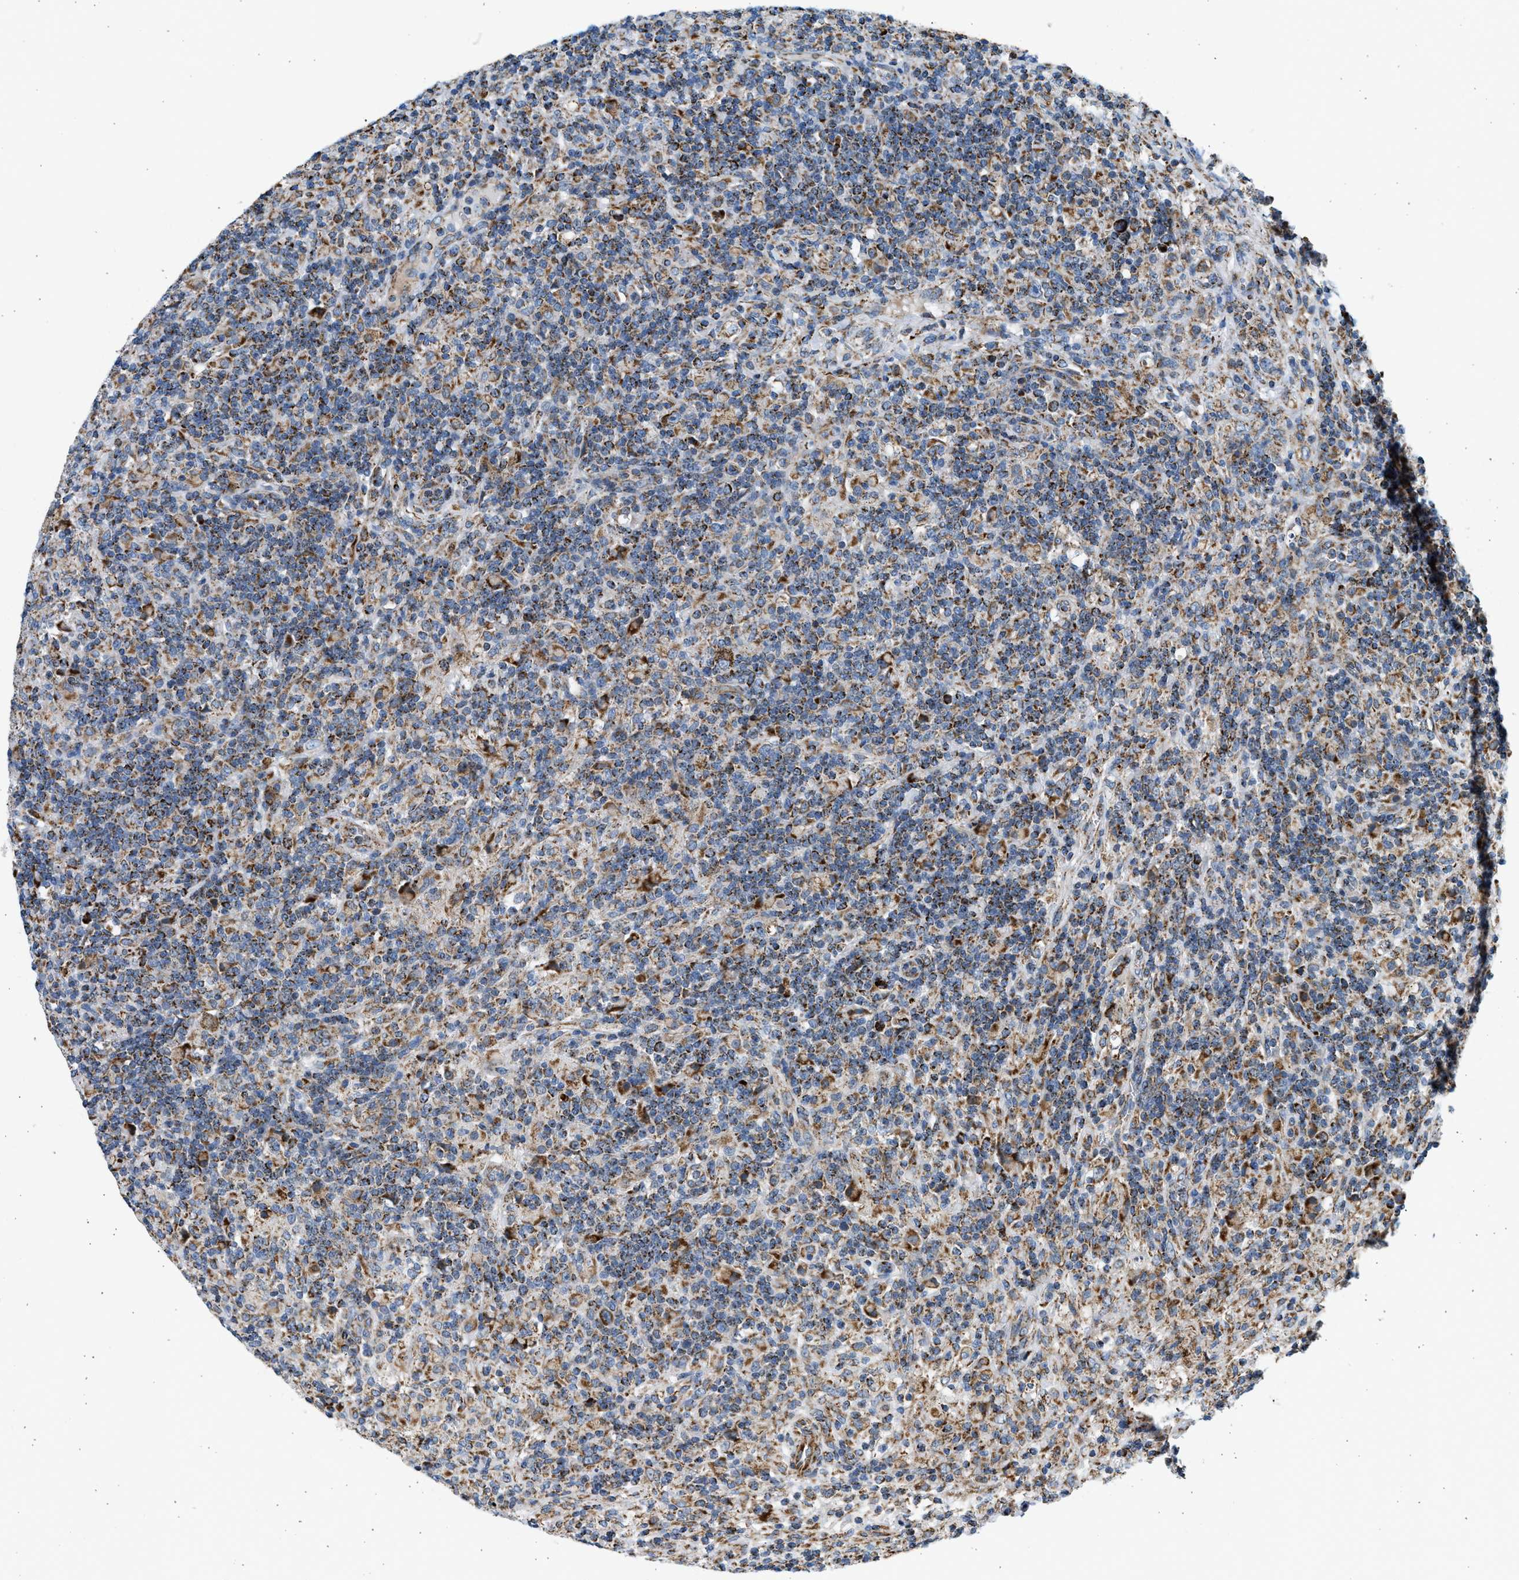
{"staining": {"intensity": "strong", "quantity": ">75%", "location": "cytoplasmic/membranous"}, "tissue": "lymphoma", "cell_type": "Tumor cells", "image_type": "cancer", "snomed": [{"axis": "morphology", "description": "Hodgkin's disease, NOS"}, {"axis": "topography", "description": "Lymph node"}], "caption": "Brown immunohistochemical staining in human lymphoma displays strong cytoplasmic/membranous expression in about >75% of tumor cells.", "gene": "KCNMB3", "patient": {"sex": "male", "age": 70}}